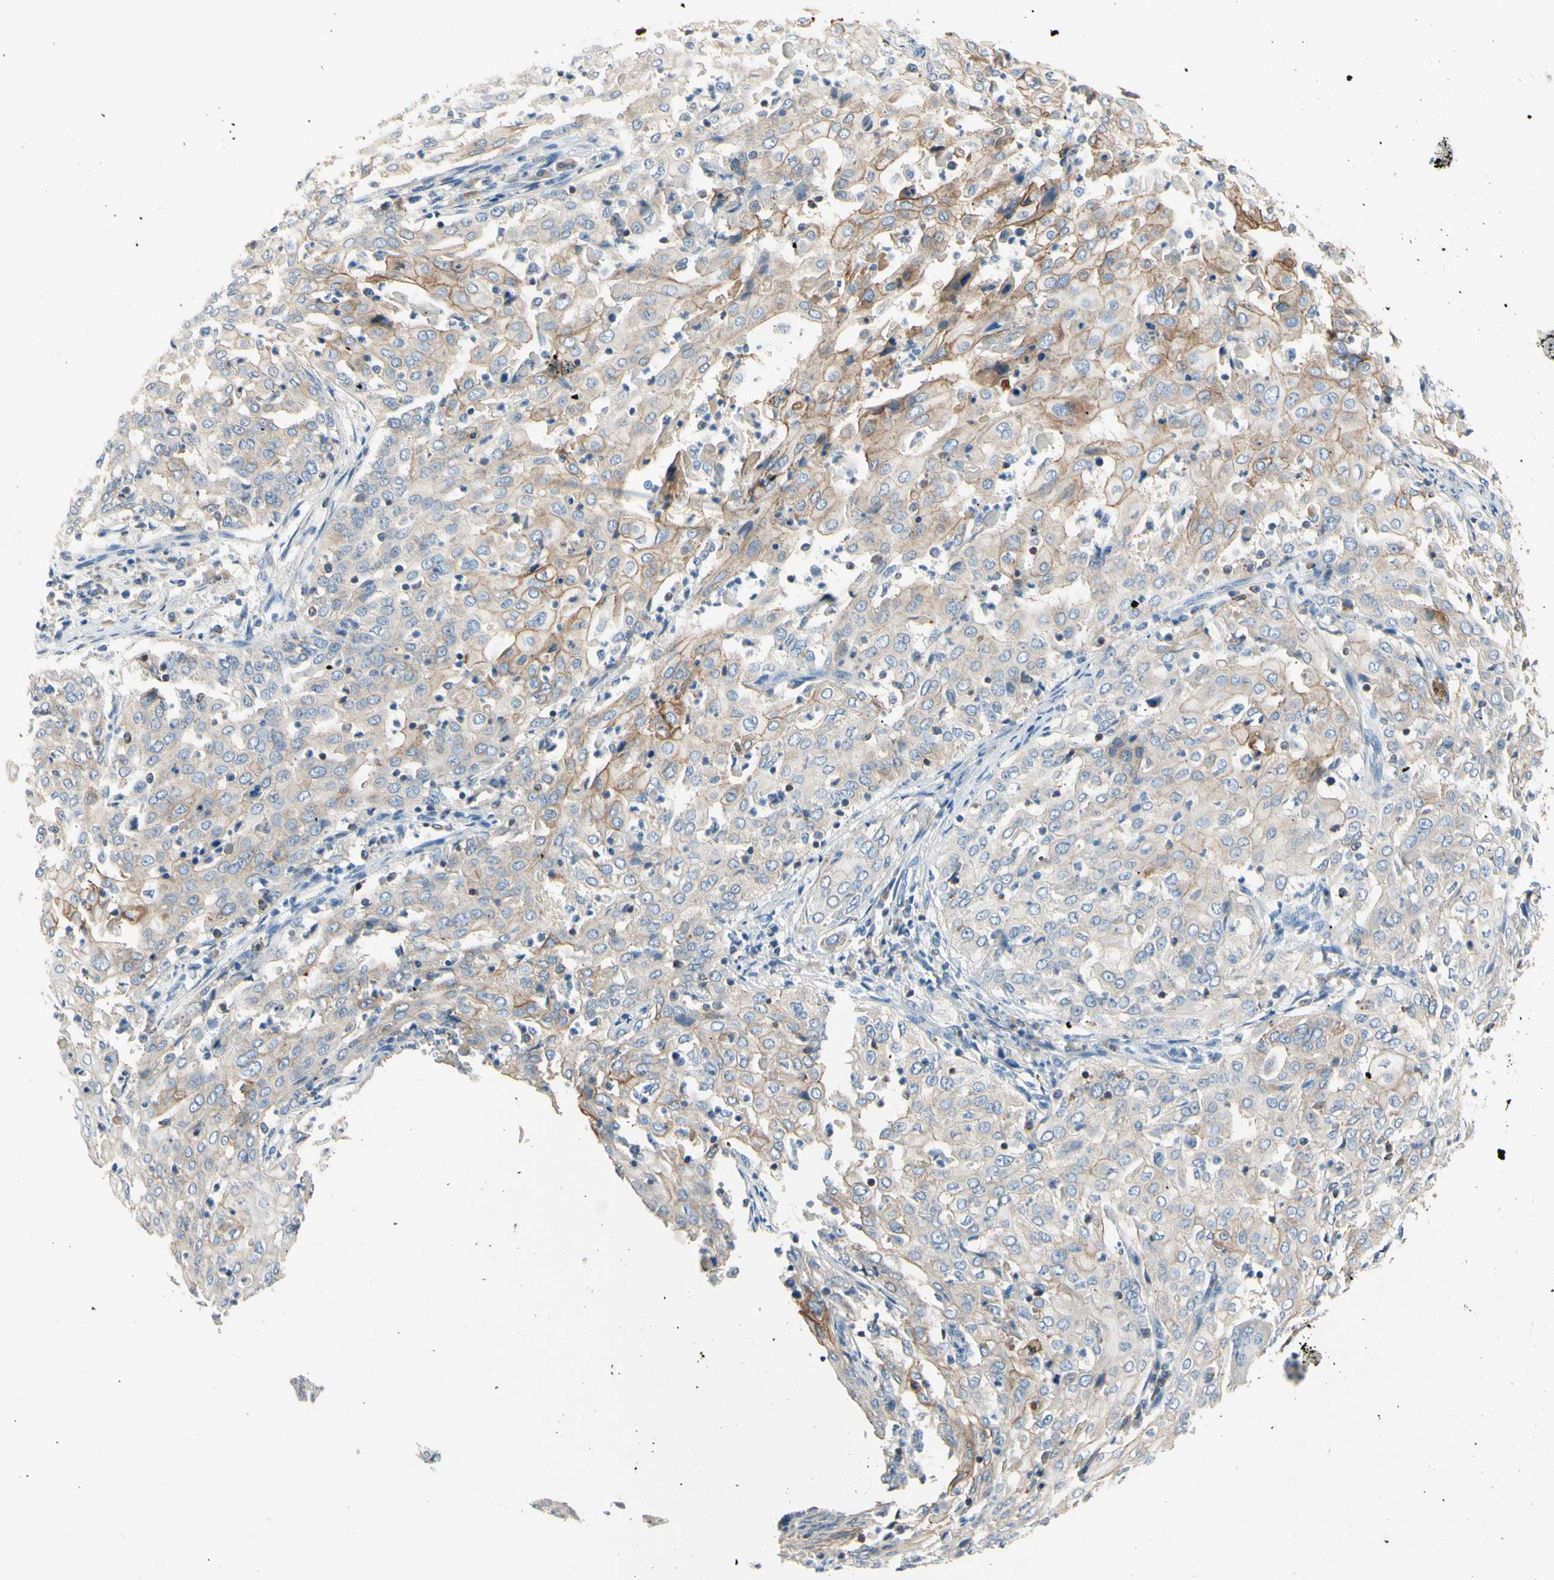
{"staining": {"intensity": "weak", "quantity": ">75%", "location": "cytoplasmic/membranous"}, "tissue": "cervical cancer", "cell_type": "Tumor cells", "image_type": "cancer", "snomed": [{"axis": "morphology", "description": "Squamous cell carcinoma, NOS"}, {"axis": "topography", "description": "Cervix"}], "caption": "A low amount of weak cytoplasmic/membranous positivity is seen in approximately >75% of tumor cells in cervical squamous cell carcinoma tissue.", "gene": "MUC1", "patient": {"sex": "female", "age": 39}}